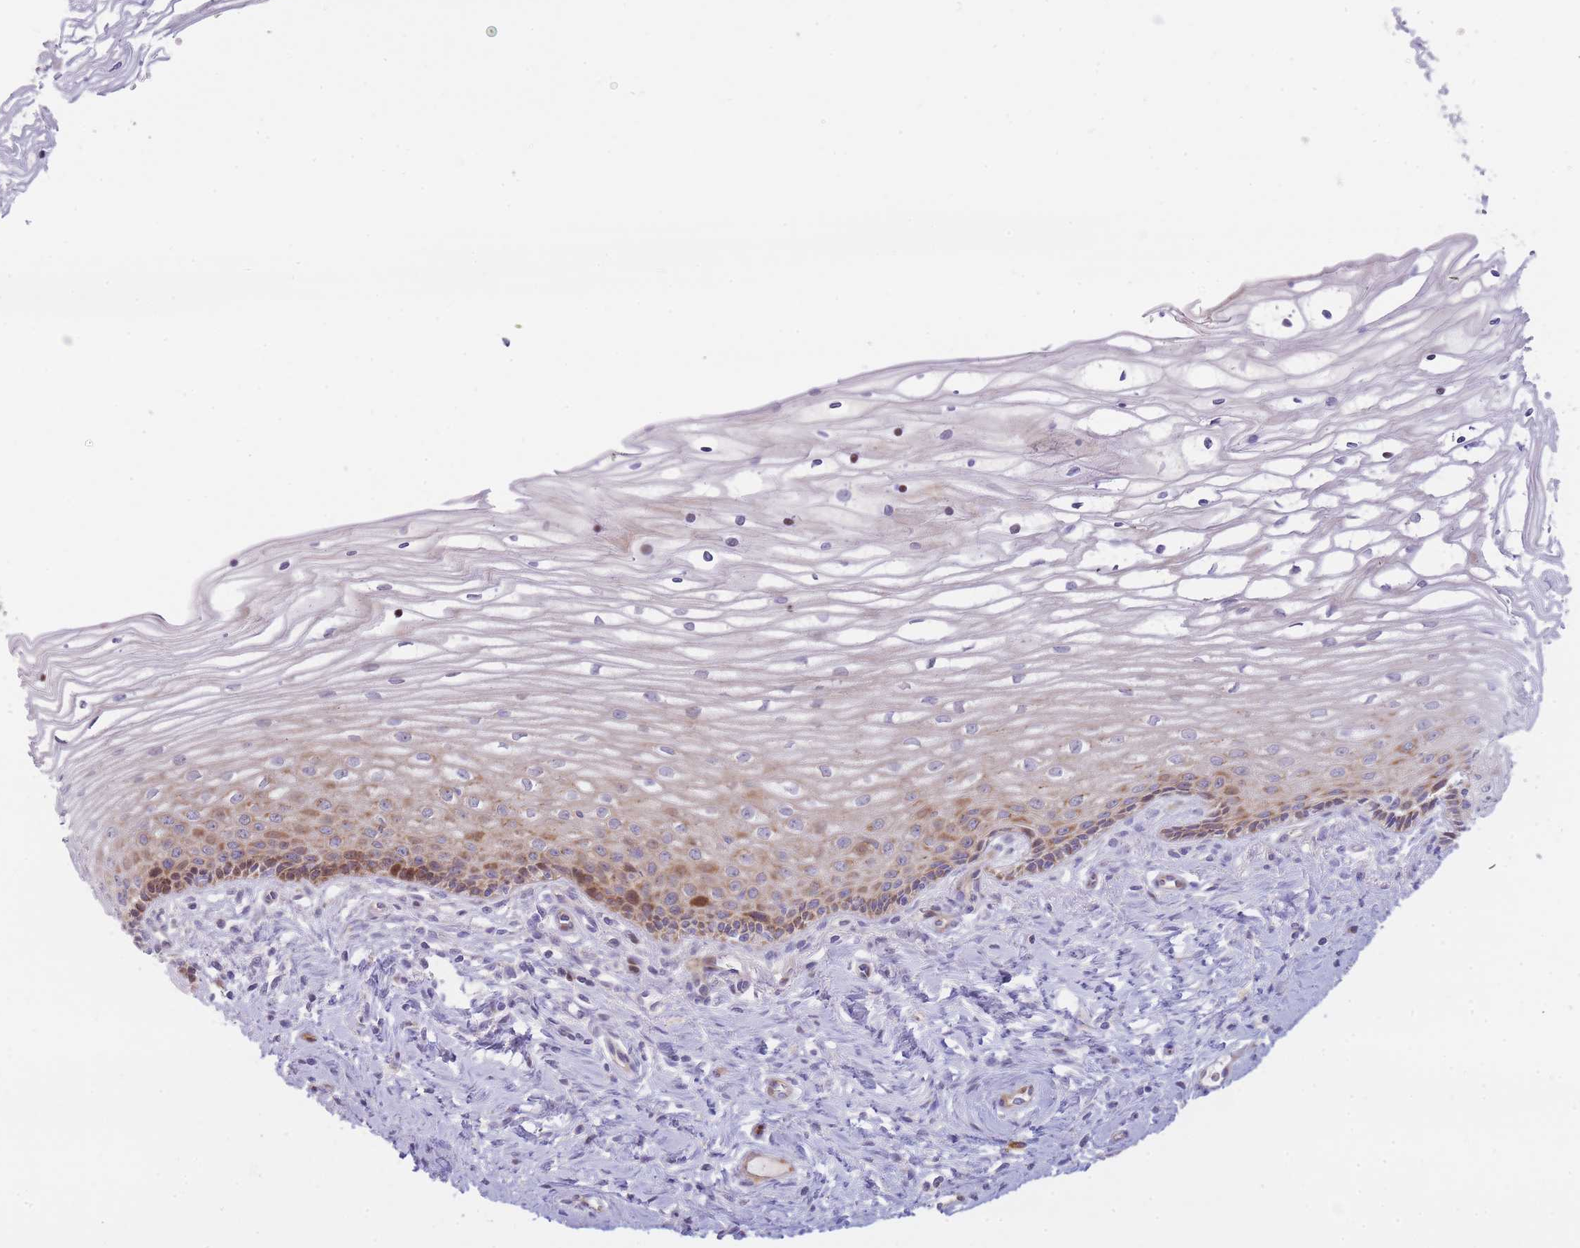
{"staining": {"intensity": "strong", "quantity": ">75%", "location": "cytoplasmic/membranous"}, "tissue": "cervix", "cell_type": "Glandular cells", "image_type": "normal", "snomed": [{"axis": "morphology", "description": "Normal tissue, NOS"}, {"axis": "topography", "description": "Cervix"}], "caption": "Protein analysis of benign cervix reveals strong cytoplasmic/membranous expression in approximately >75% of glandular cells.", "gene": "ATP5MC2", "patient": {"sex": "female", "age": 47}}